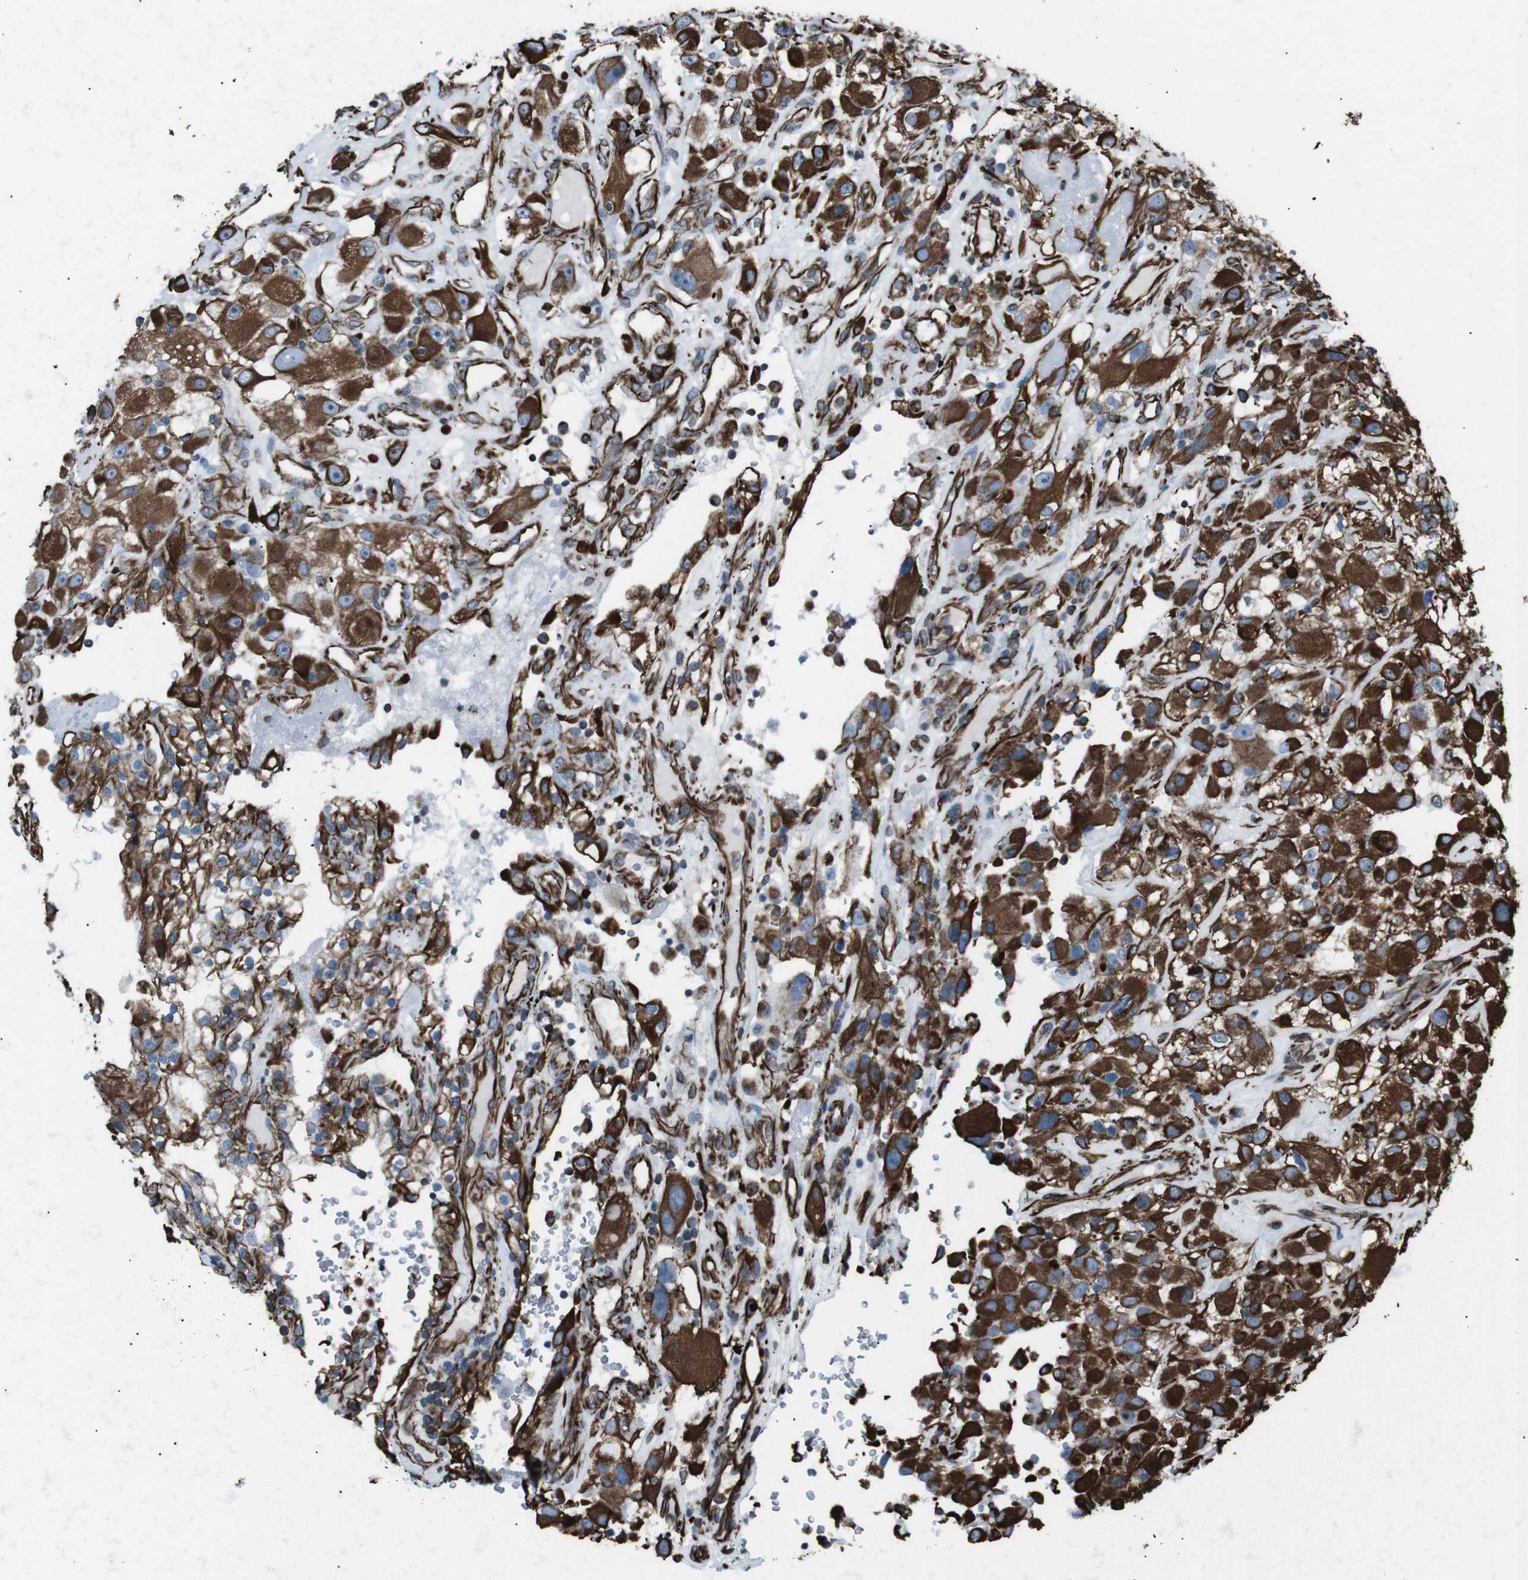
{"staining": {"intensity": "strong", "quantity": ">75%", "location": "cytoplasmic/membranous"}, "tissue": "renal cancer", "cell_type": "Tumor cells", "image_type": "cancer", "snomed": [{"axis": "morphology", "description": "Adenocarcinoma, NOS"}, {"axis": "topography", "description": "Kidney"}], "caption": "Human renal adenocarcinoma stained with a protein marker exhibits strong staining in tumor cells.", "gene": "ZDHHC6", "patient": {"sex": "female", "age": 52}}